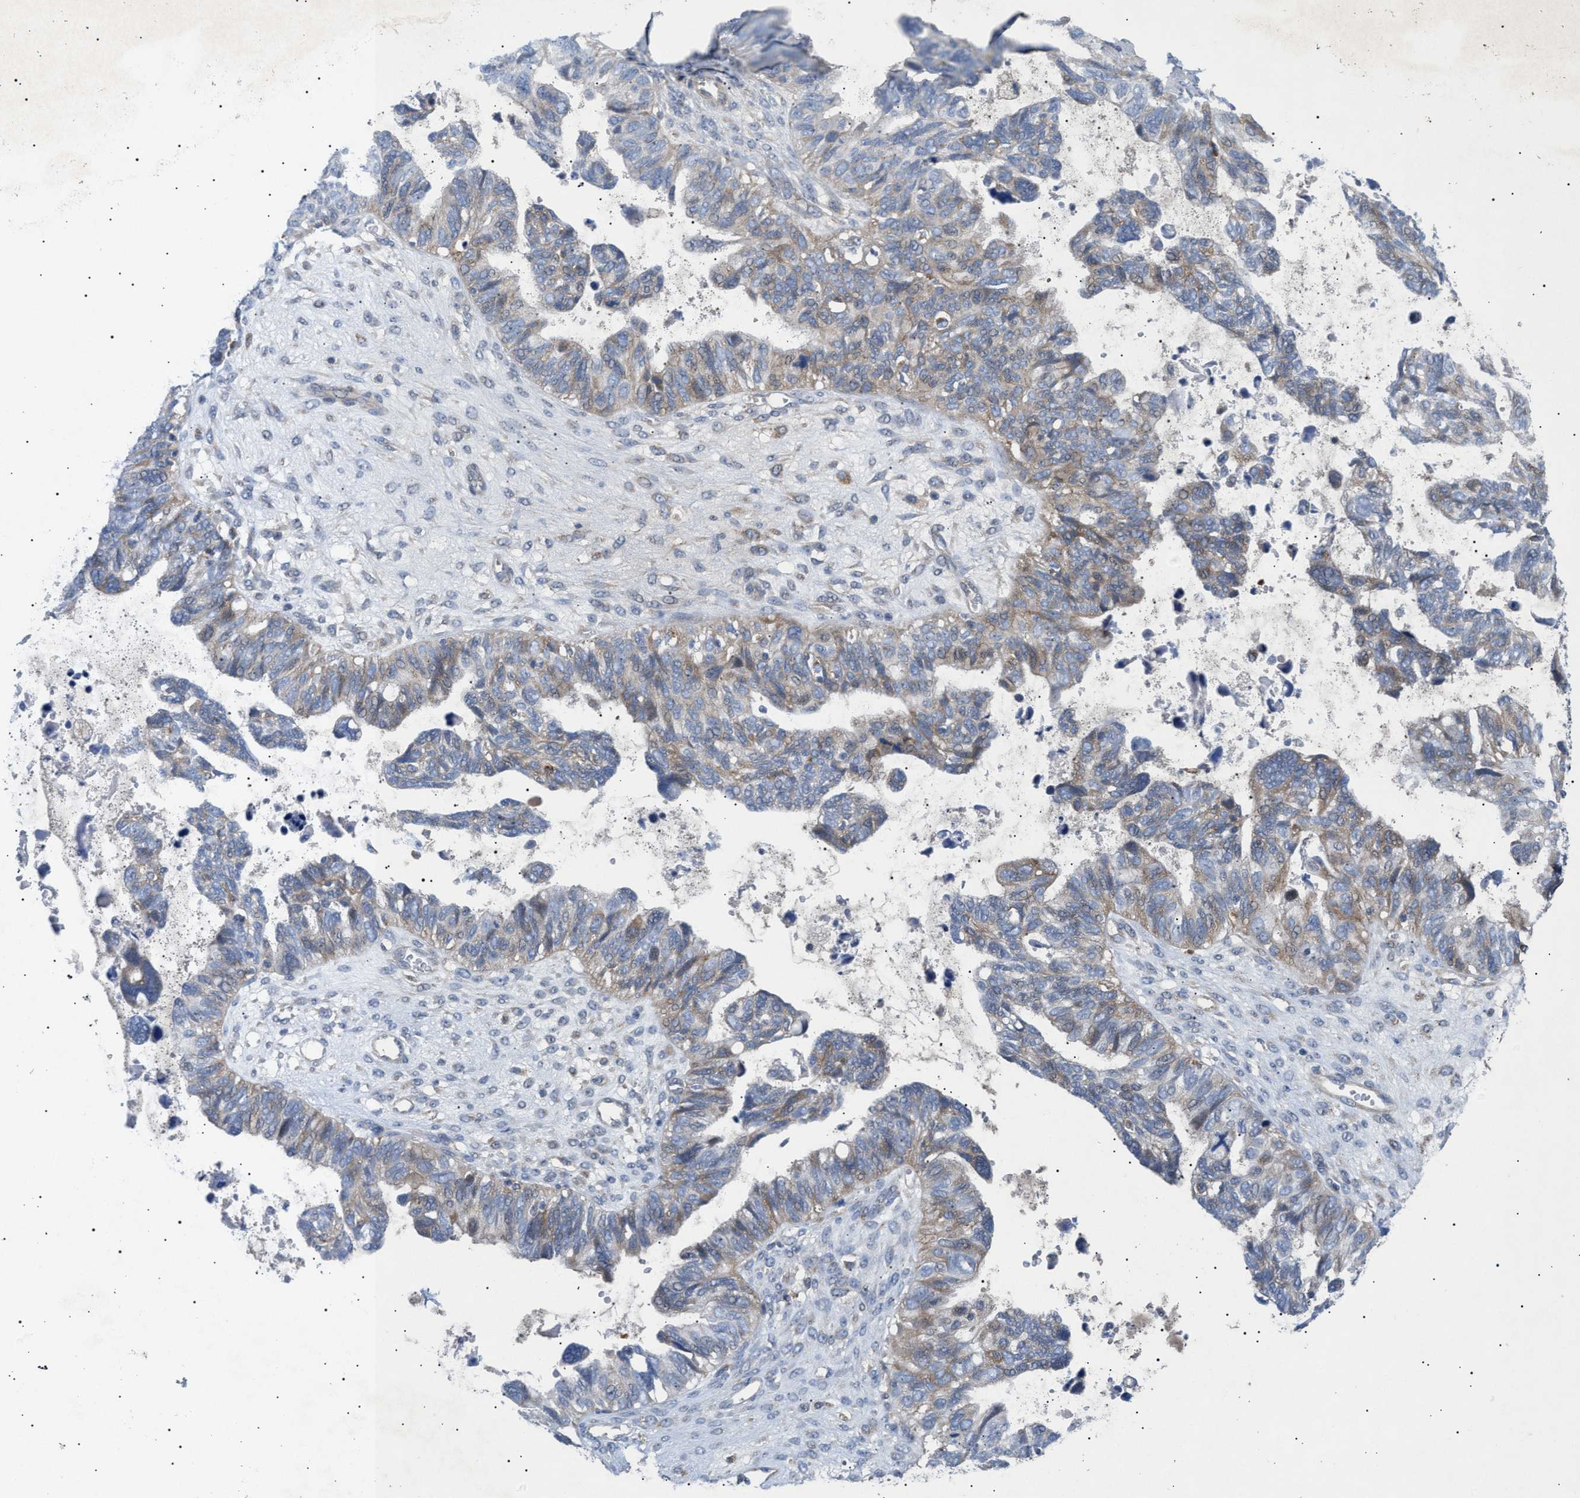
{"staining": {"intensity": "weak", "quantity": "25%-75%", "location": "cytoplasmic/membranous"}, "tissue": "ovarian cancer", "cell_type": "Tumor cells", "image_type": "cancer", "snomed": [{"axis": "morphology", "description": "Cystadenocarcinoma, serous, NOS"}, {"axis": "topography", "description": "Ovary"}], "caption": "Immunohistochemical staining of human ovarian cancer exhibits low levels of weak cytoplasmic/membranous positivity in about 25%-75% of tumor cells. The staining was performed using DAB to visualize the protein expression in brown, while the nuclei were stained in blue with hematoxylin (Magnification: 20x).", "gene": "SIRT5", "patient": {"sex": "female", "age": 79}}